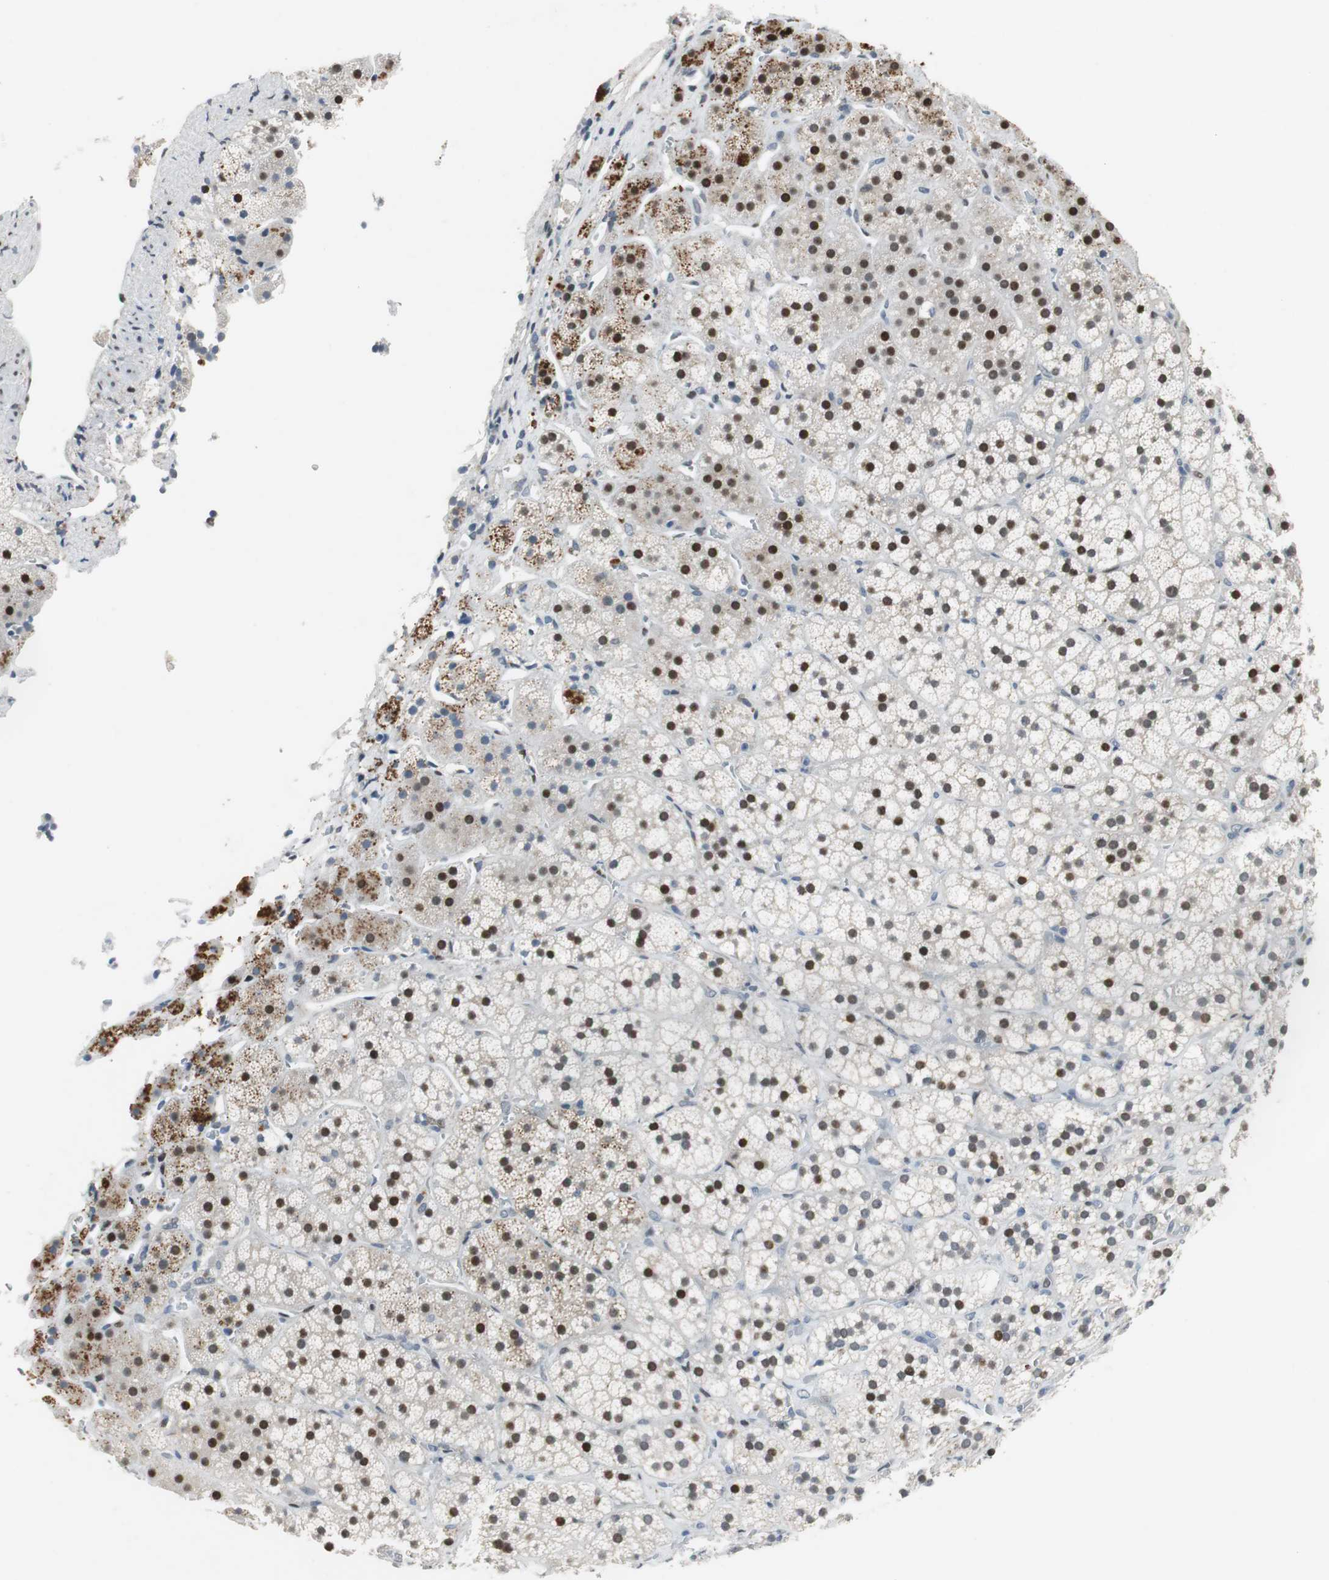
{"staining": {"intensity": "strong", "quantity": "25%-75%", "location": "cytoplasmic/membranous,nuclear"}, "tissue": "adrenal gland", "cell_type": "Glandular cells", "image_type": "normal", "snomed": [{"axis": "morphology", "description": "Normal tissue, NOS"}, {"axis": "topography", "description": "Adrenal gland"}], "caption": "Immunohistochemistry (IHC) histopathology image of benign adrenal gland: human adrenal gland stained using immunohistochemistry (IHC) demonstrates high levels of strong protein expression localized specifically in the cytoplasmic/membranous,nuclear of glandular cells, appearing as a cytoplasmic/membranous,nuclear brown color.", "gene": "AJUBA", "patient": {"sex": "female", "age": 44}}